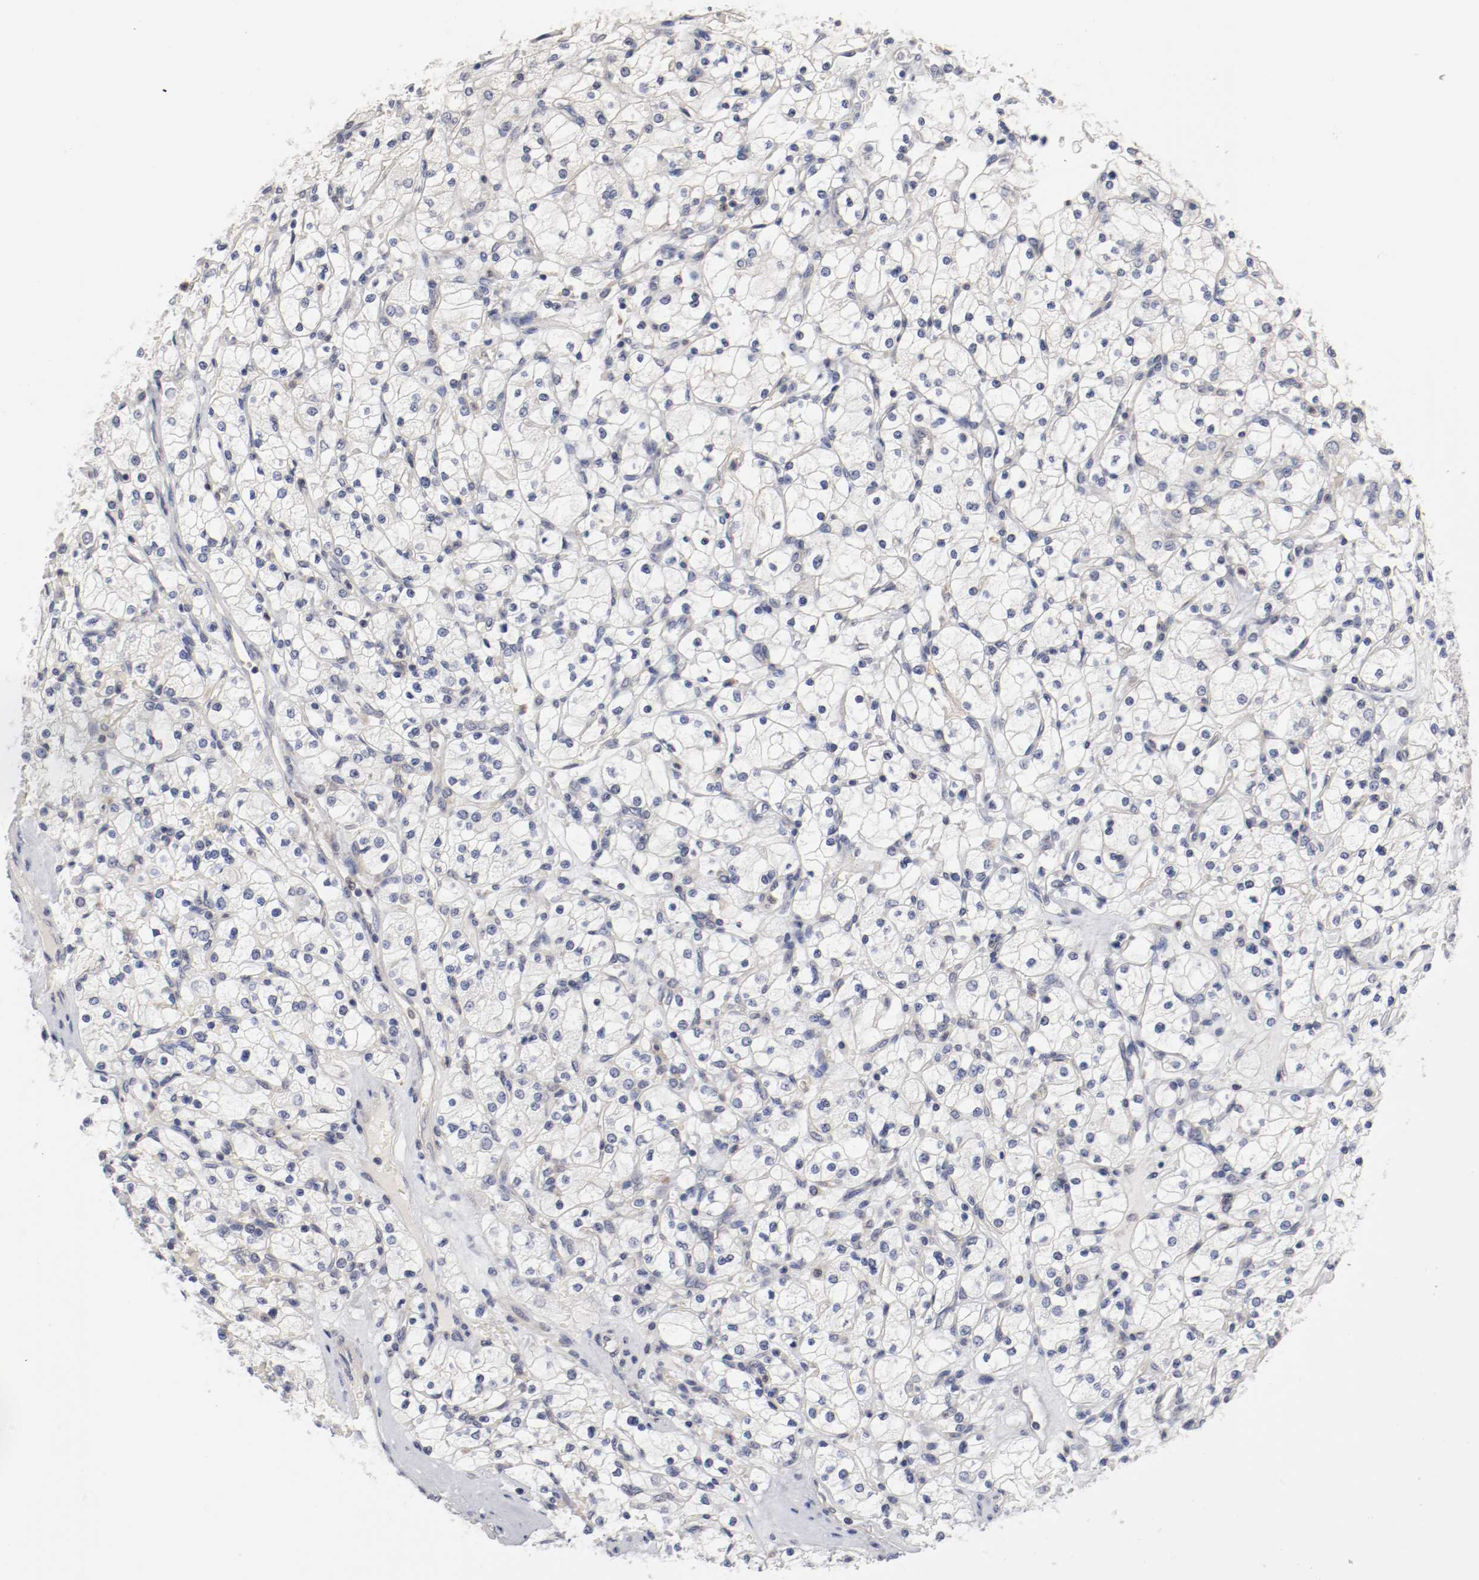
{"staining": {"intensity": "negative", "quantity": "none", "location": "none"}, "tissue": "renal cancer", "cell_type": "Tumor cells", "image_type": "cancer", "snomed": [{"axis": "morphology", "description": "Adenocarcinoma, NOS"}, {"axis": "topography", "description": "Kidney"}], "caption": "This is an IHC histopathology image of human renal cancer (adenocarcinoma). There is no expression in tumor cells.", "gene": "CBL", "patient": {"sex": "female", "age": 83}}